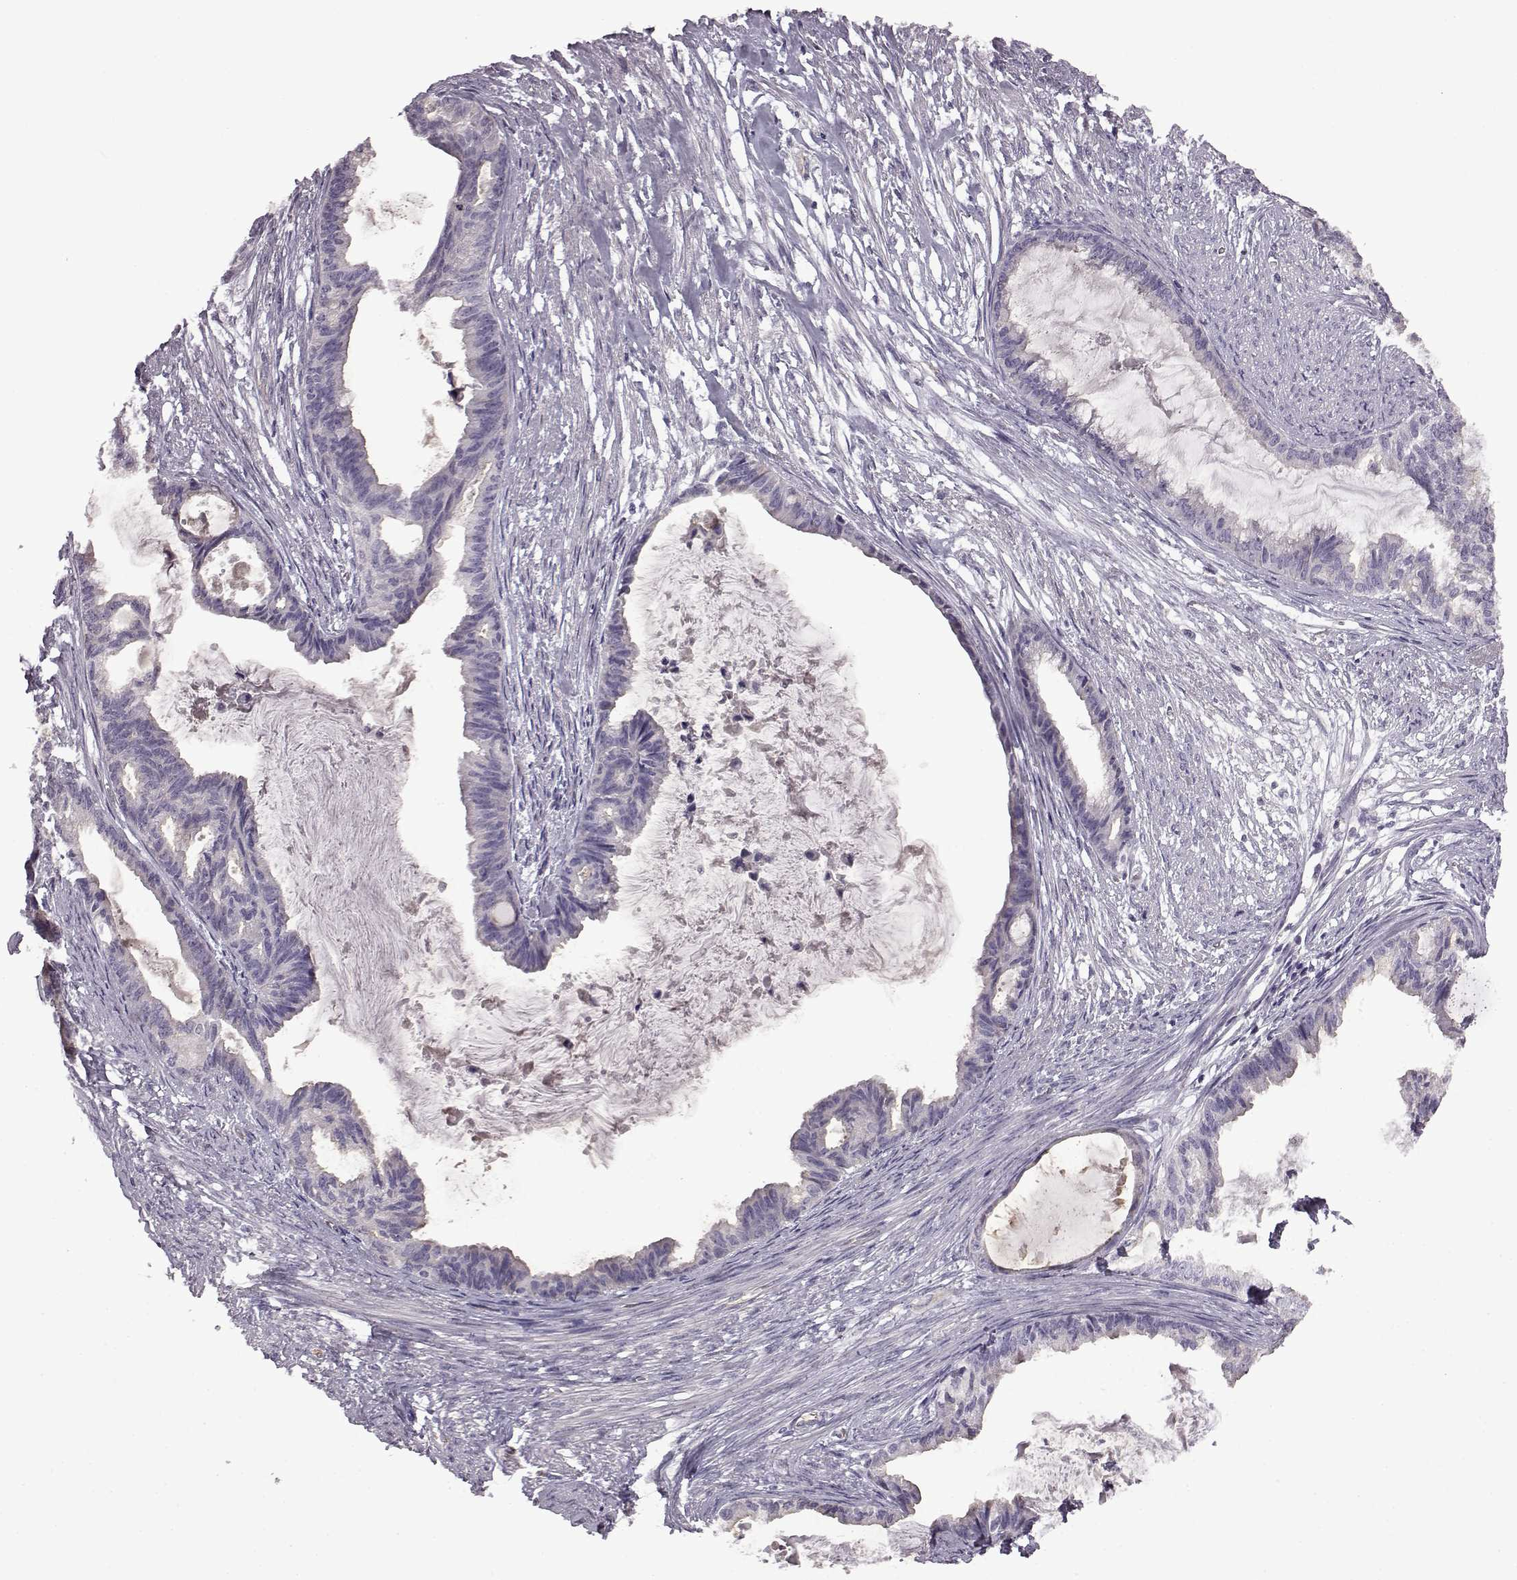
{"staining": {"intensity": "negative", "quantity": "none", "location": "none"}, "tissue": "endometrial cancer", "cell_type": "Tumor cells", "image_type": "cancer", "snomed": [{"axis": "morphology", "description": "Adenocarcinoma, NOS"}, {"axis": "topography", "description": "Endometrium"}], "caption": "An immunohistochemistry (IHC) image of endometrial cancer (adenocarcinoma) is shown. There is no staining in tumor cells of endometrial cancer (adenocarcinoma). (DAB (3,3'-diaminobenzidine) IHC visualized using brightfield microscopy, high magnification).", "gene": "EDDM3B", "patient": {"sex": "female", "age": 86}}